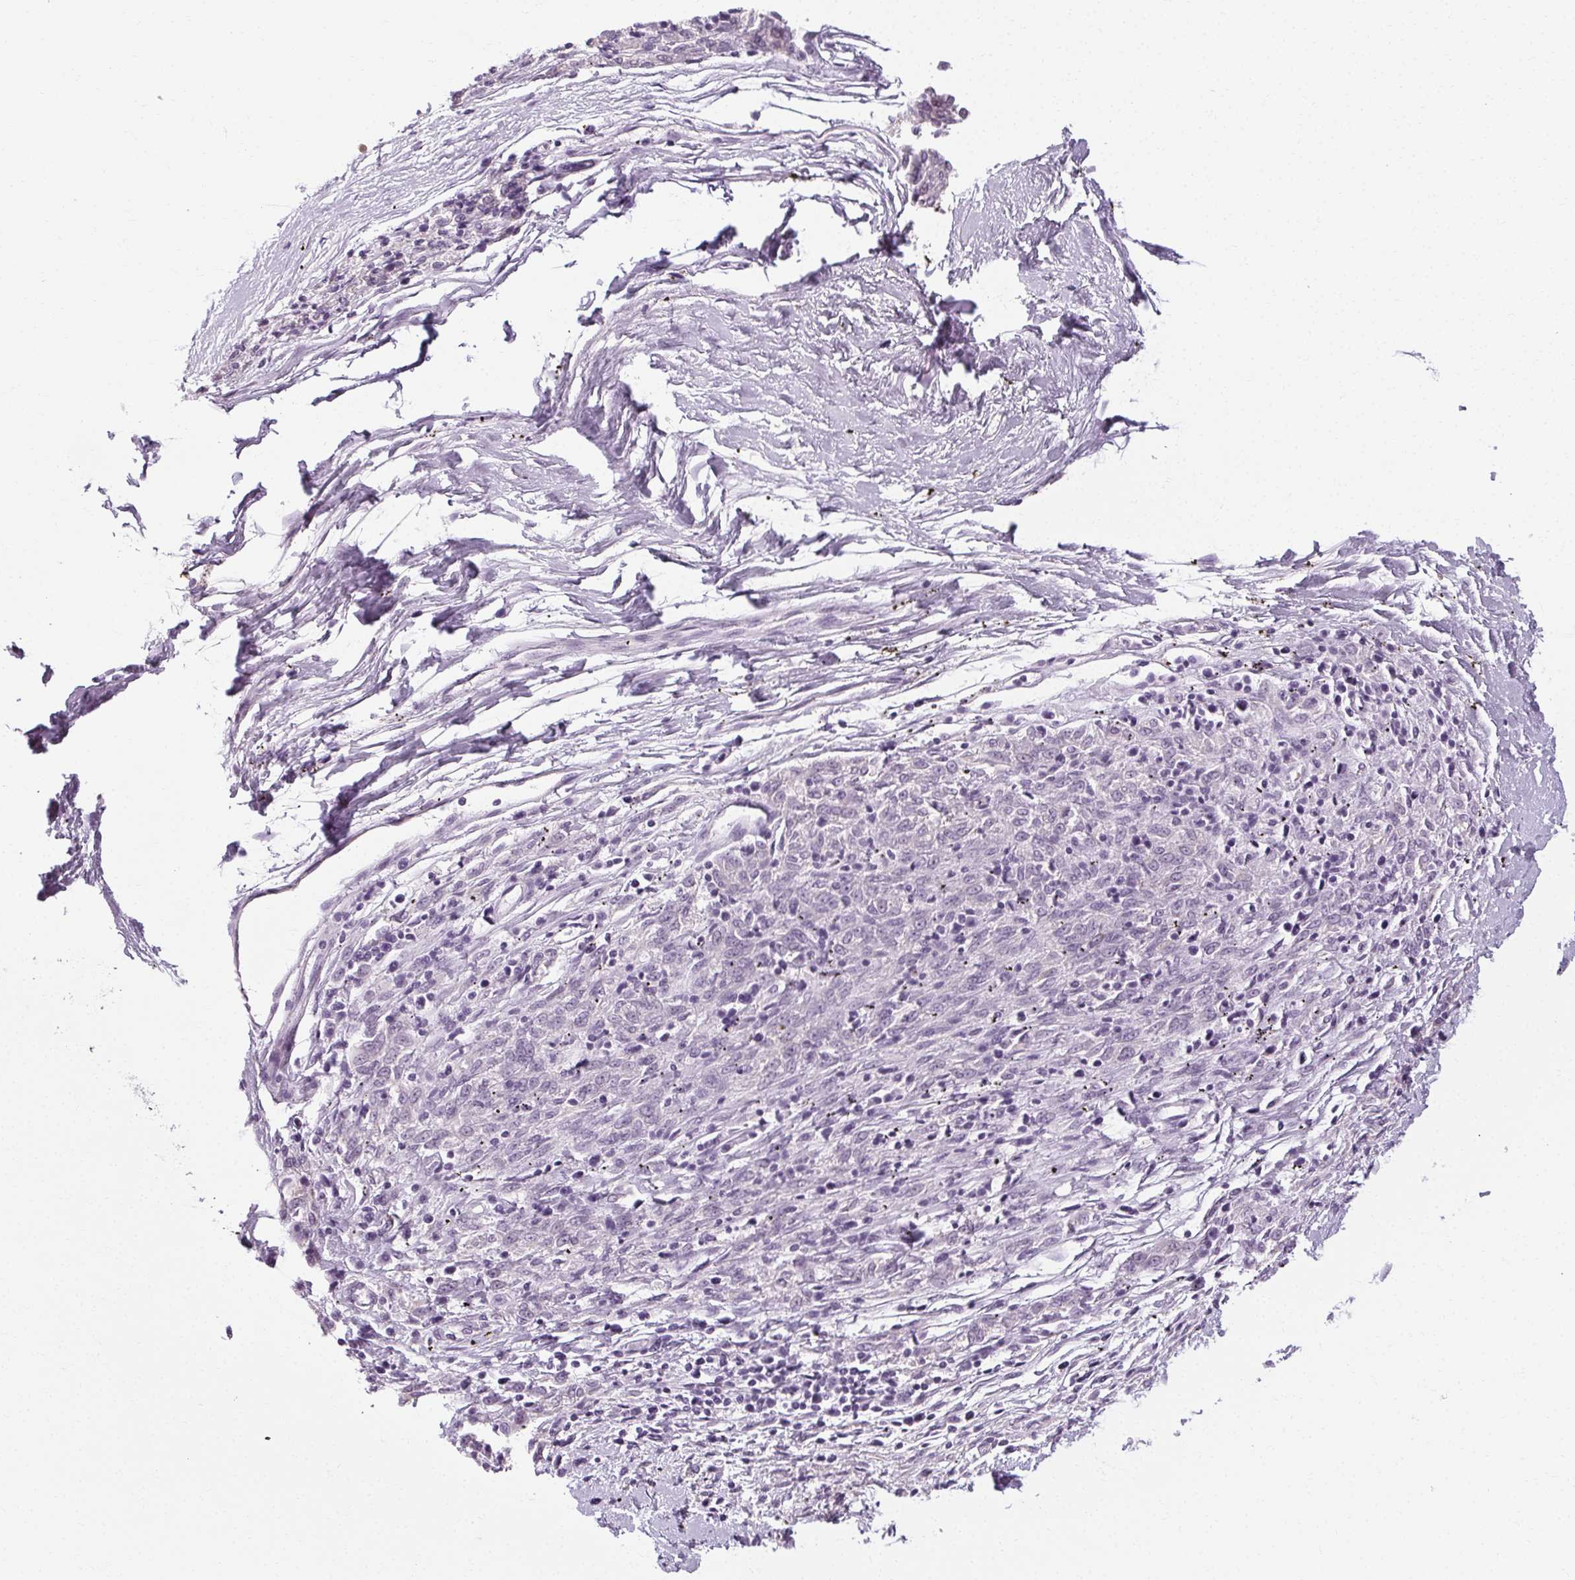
{"staining": {"intensity": "negative", "quantity": "none", "location": "none"}, "tissue": "melanoma", "cell_type": "Tumor cells", "image_type": "cancer", "snomed": [{"axis": "morphology", "description": "Malignant melanoma, NOS"}, {"axis": "topography", "description": "Skin"}], "caption": "DAB immunohistochemical staining of malignant melanoma displays no significant expression in tumor cells. Brightfield microscopy of IHC stained with DAB (3,3'-diaminobenzidine) (brown) and hematoxylin (blue), captured at high magnification.", "gene": "POMC", "patient": {"sex": "female", "age": 72}}